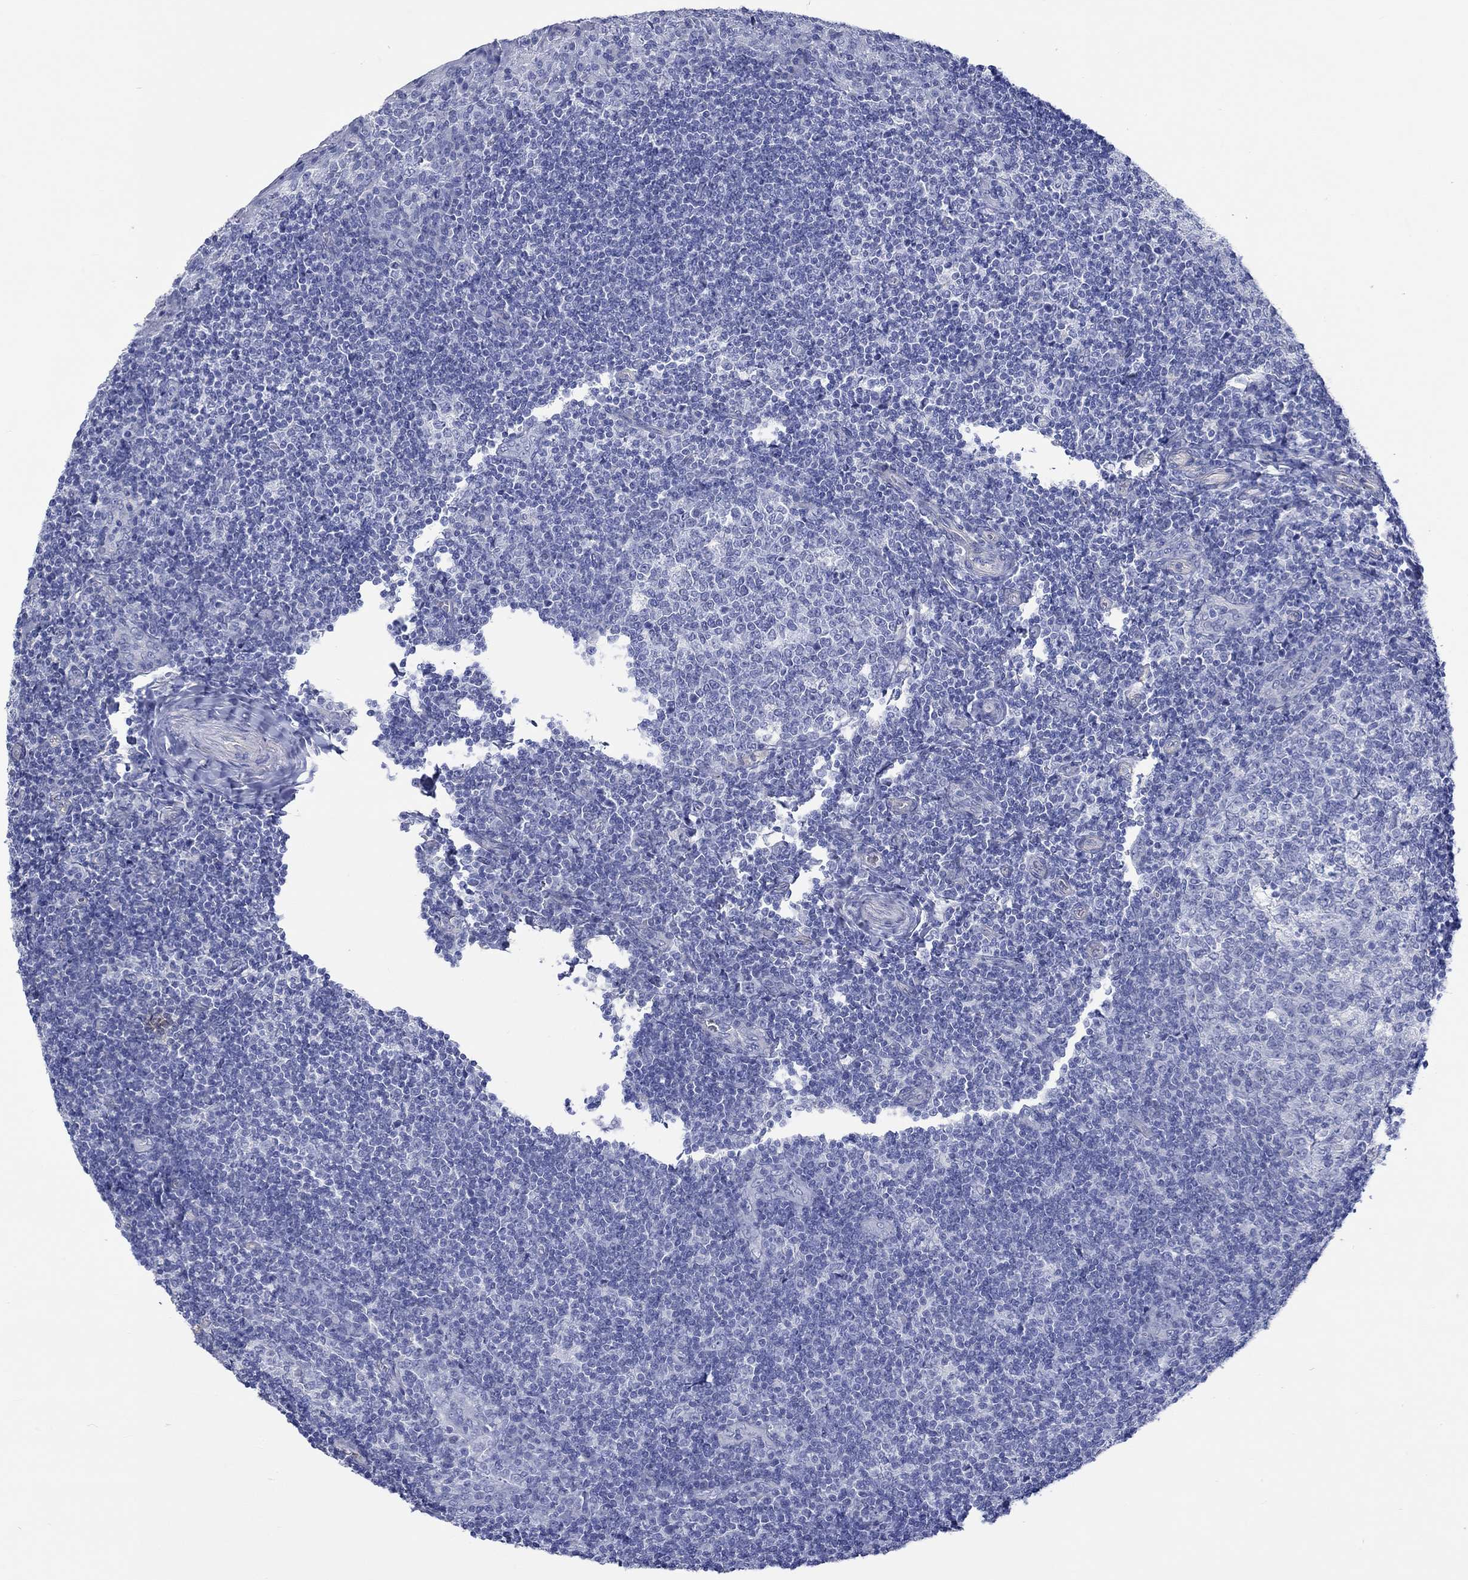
{"staining": {"intensity": "negative", "quantity": "none", "location": "none"}, "tissue": "tonsil", "cell_type": "Germinal center cells", "image_type": "normal", "snomed": [{"axis": "morphology", "description": "Normal tissue, NOS"}, {"axis": "topography", "description": "Tonsil"}], "caption": "Tonsil stained for a protein using IHC reveals no expression germinal center cells.", "gene": "CPLX1", "patient": {"sex": "female", "age": 13}}